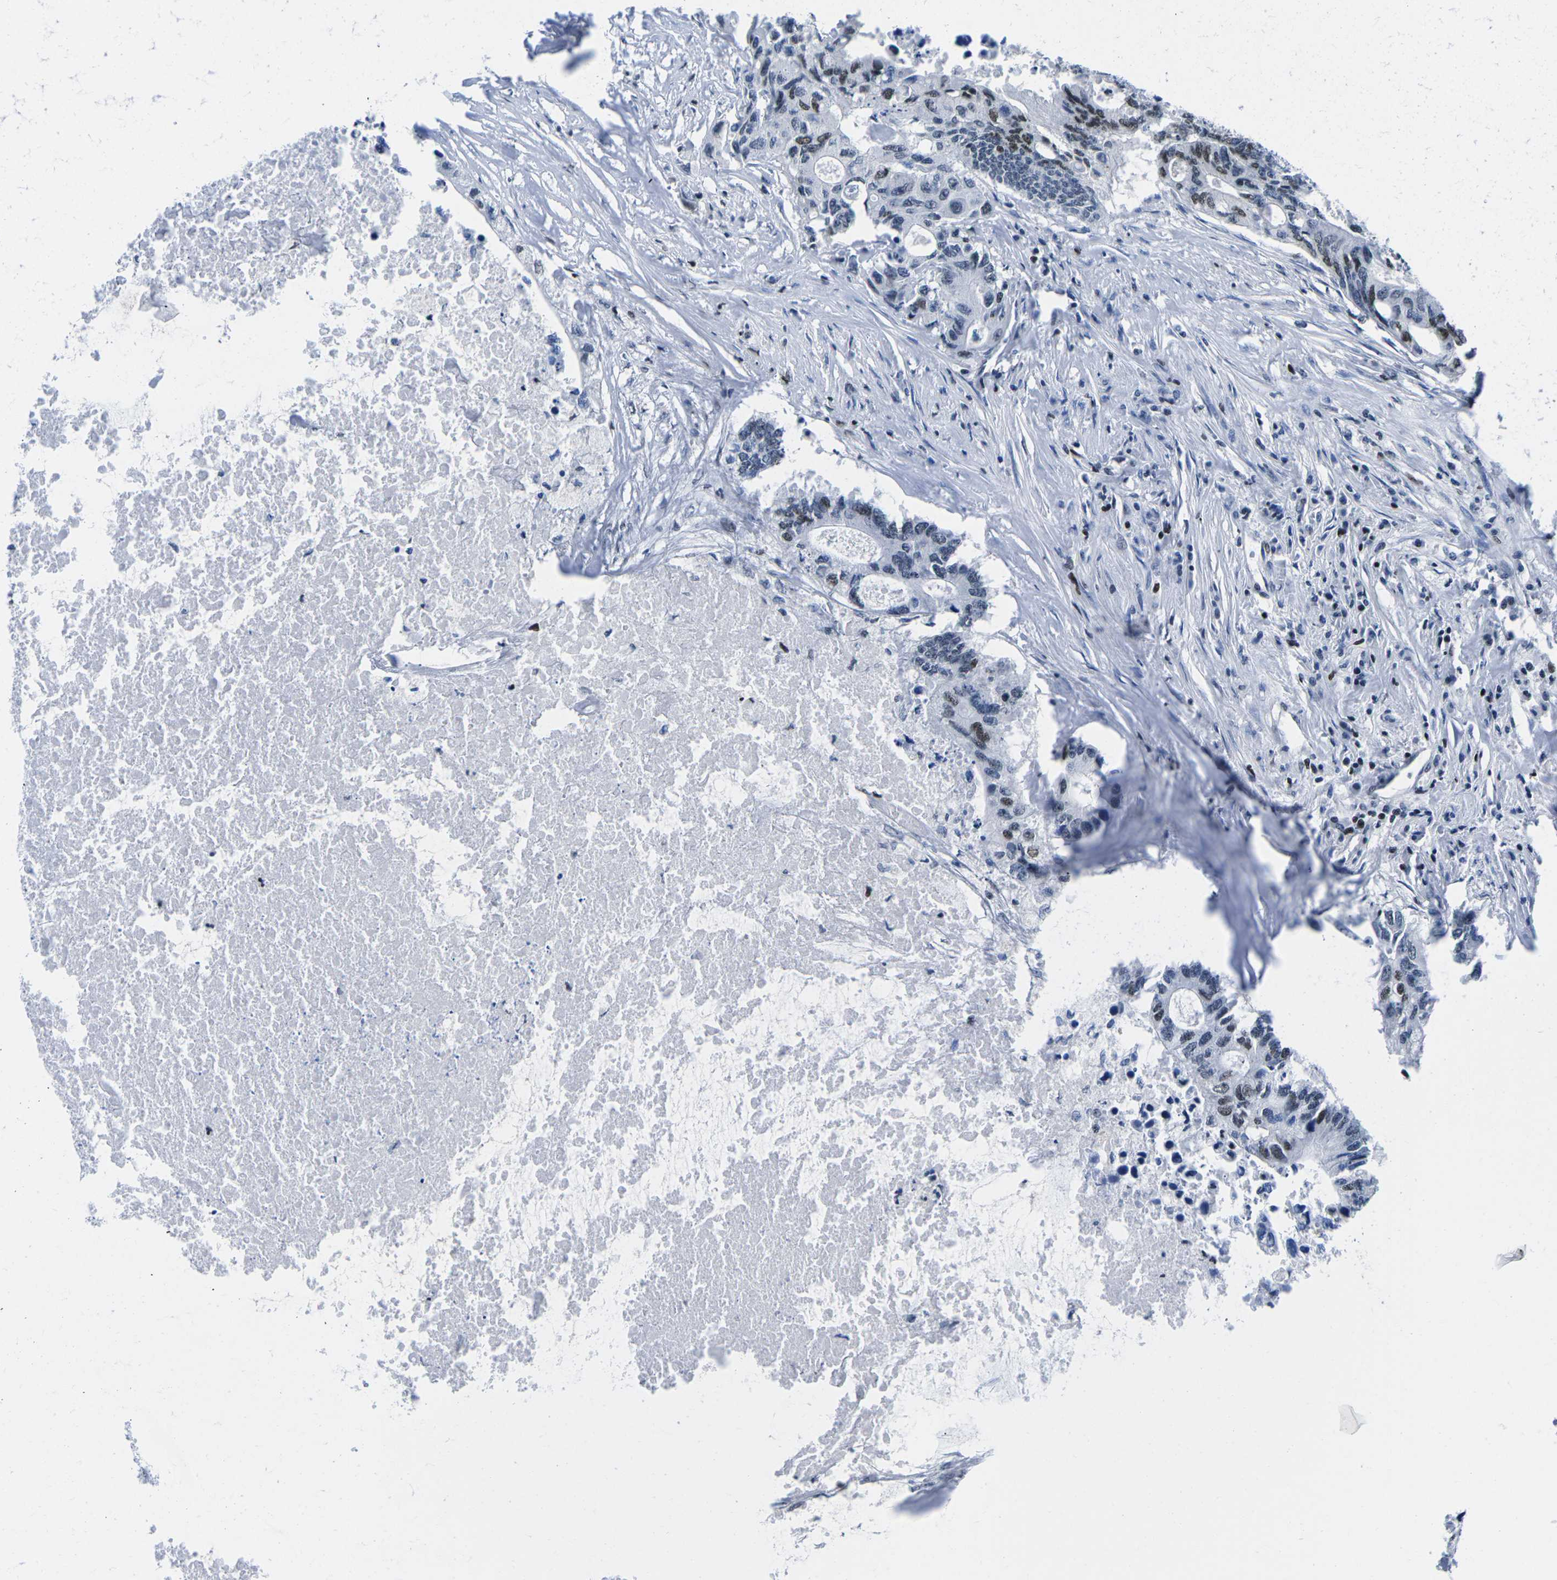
{"staining": {"intensity": "moderate", "quantity": "25%-75%", "location": "nuclear"}, "tissue": "colorectal cancer", "cell_type": "Tumor cells", "image_type": "cancer", "snomed": [{"axis": "morphology", "description": "Adenocarcinoma, NOS"}, {"axis": "topography", "description": "Colon"}], "caption": "A micrograph of colorectal cancer stained for a protein displays moderate nuclear brown staining in tumor cells.", "gene": "ATF1", "patient": {"sex": "male", "age": 71}}